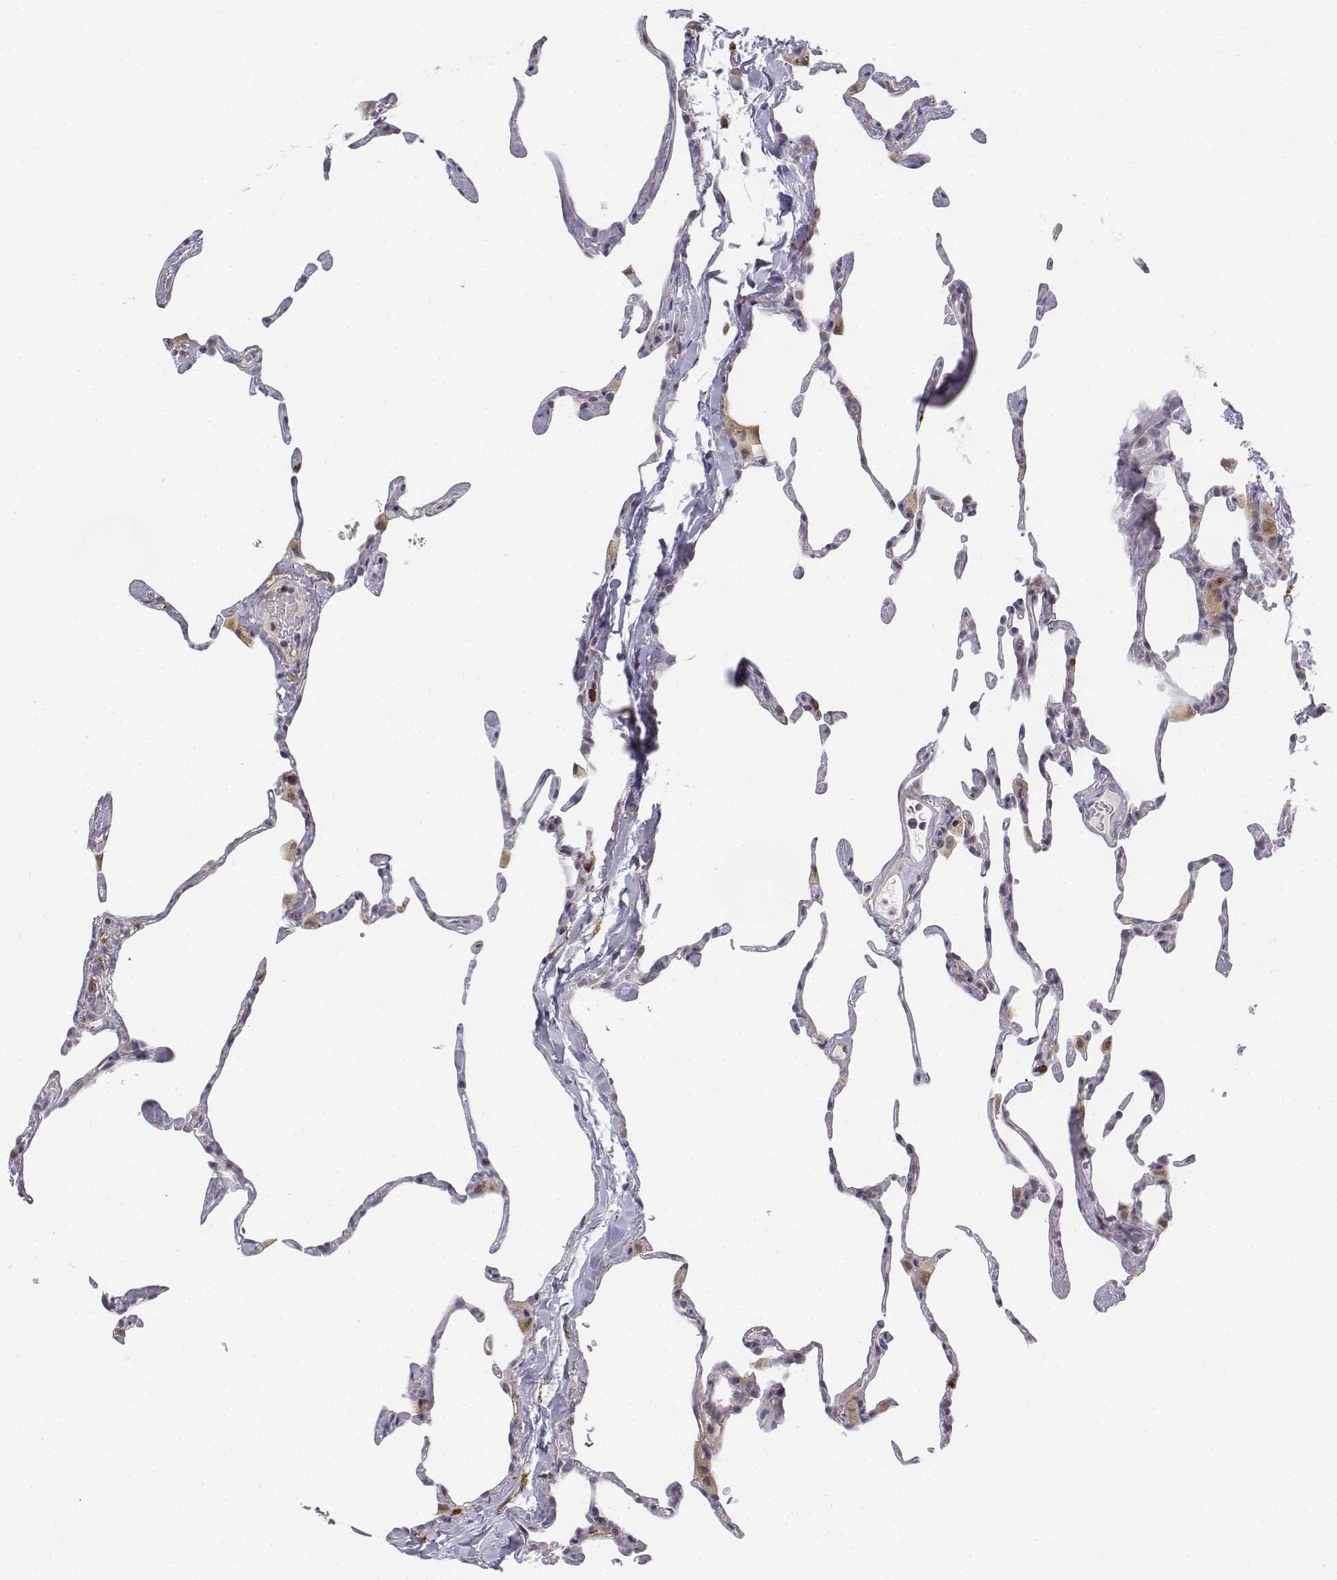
{"staining": {"intensity": "negative", "quantity": "none", "location": "none"}, "tissue": "lung", "cell_type": "Alveolar cells", "image_type": "normal", "snomed": [{"axis": "morphology", "description": "Normal tissue, NOS"}, {"axis": "topography", "description": "Lung"}], "caption": "Immunohistochemistry (IHC) of normal human lung reveals no staining in alveolar cells. The staining was performed using DAB (3,3'-diaminobenzidine) to visualize the protein expression in brown, while the nuclei were stained in blue with hematoxylin (Magnification: 20x).", "gene": "CD14", "patient": {"sex": "male", "age": 65}}